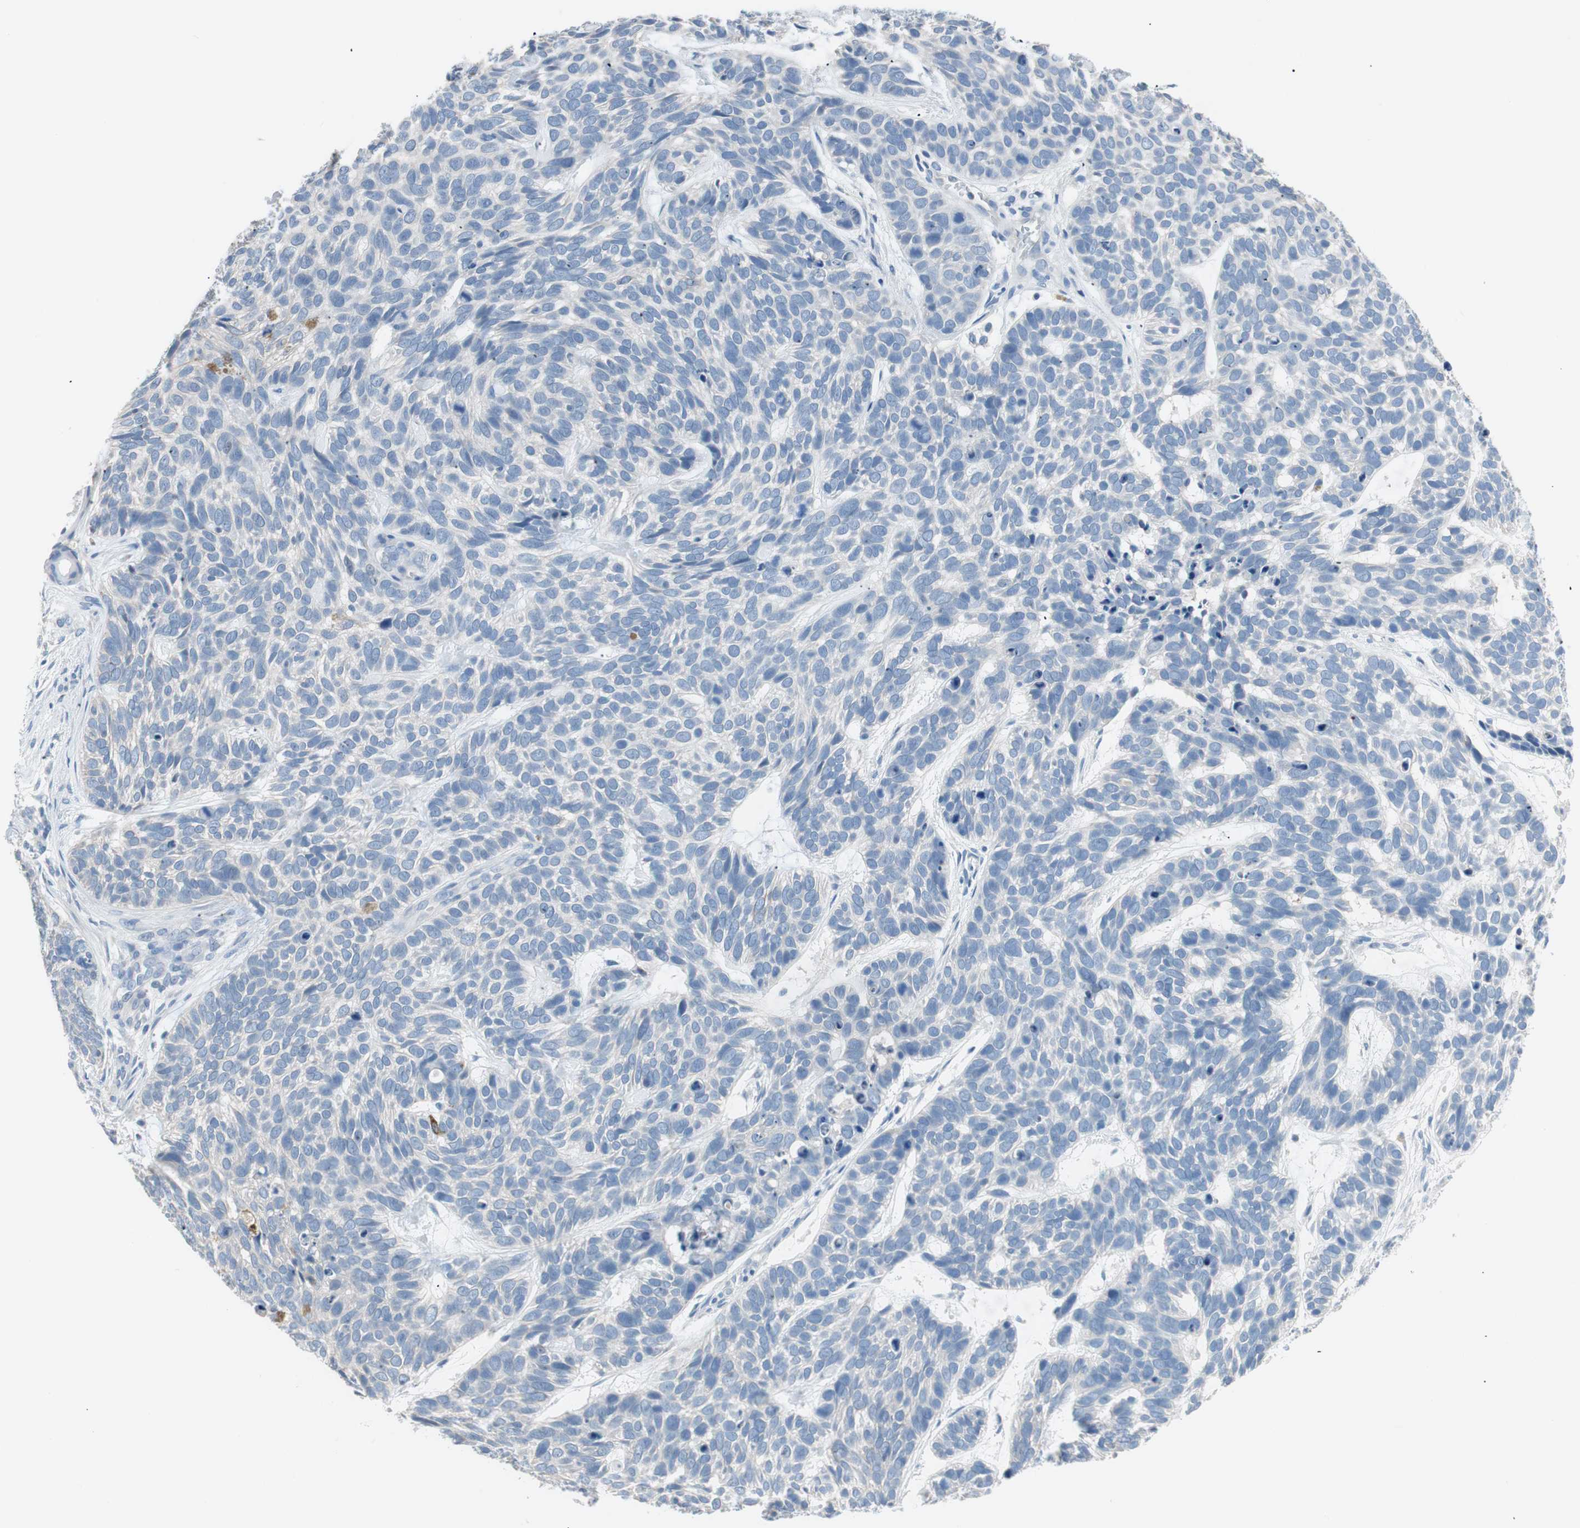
{"staining": {"intensity": "negative", "quantity": "none", "location": "none"}, "tissue": "skin cancer", "cell_type": "Tumor cells", "image_type": "cancer", "snomed": [{"axis": "morphology", "description": "Basal cell carcinoma"}, {"axis": "topography", "description": "Skin"}], "caption": "This is a histopathology image of IHC staining of skin cancer, which shows no expression in tumor cells. The staining is performed using DAB (3,3'-diaminobenzidine) brown chromogen with nuclei counter-stained in using hematoxylin.", "gene": "VIL1", "patient": {"sex": "male", "age": 87}}